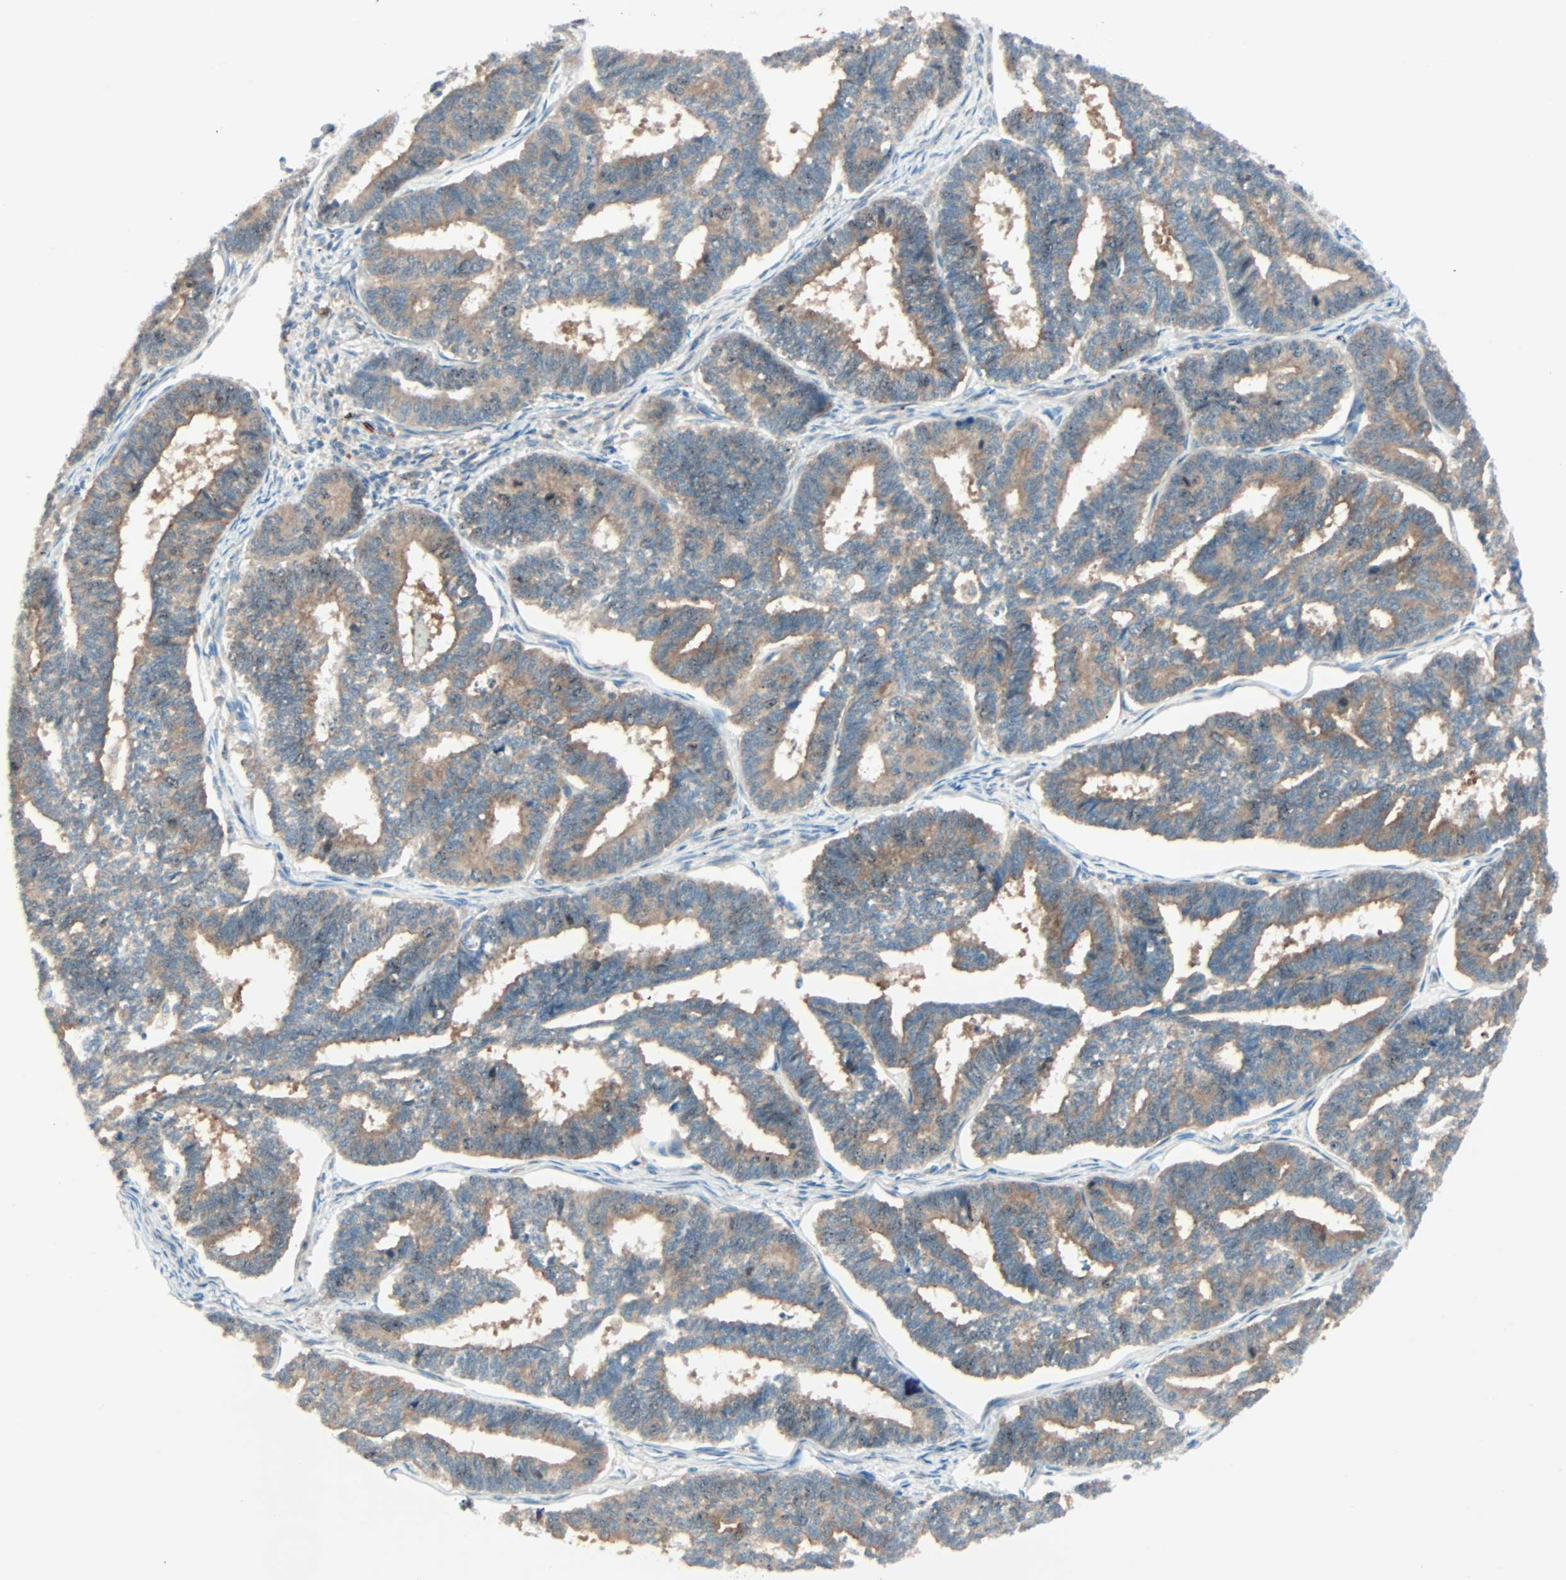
{"staining": {"intensity": "weak", "quantity": "25%-75%", "location": "cytoplasmic/membranous"}, "tissue": "endometrial cancer", "cell_type": "Tumor cells", "image_type": "cancer", "snomed": [{"axis": "morphology", "description": "Adenocarcinoma, NOS"}, {"axis": "topography", "description": "Endometrium"}], "caption": "This is a histology image of immunohistochemistry staining of adenocarcinoma (endometrial), which shows weak expression in the cytoplasmic/membranous of tumor cells.", "gene": "SMIM8", "patient": {"sex": "female", "age": 70}}